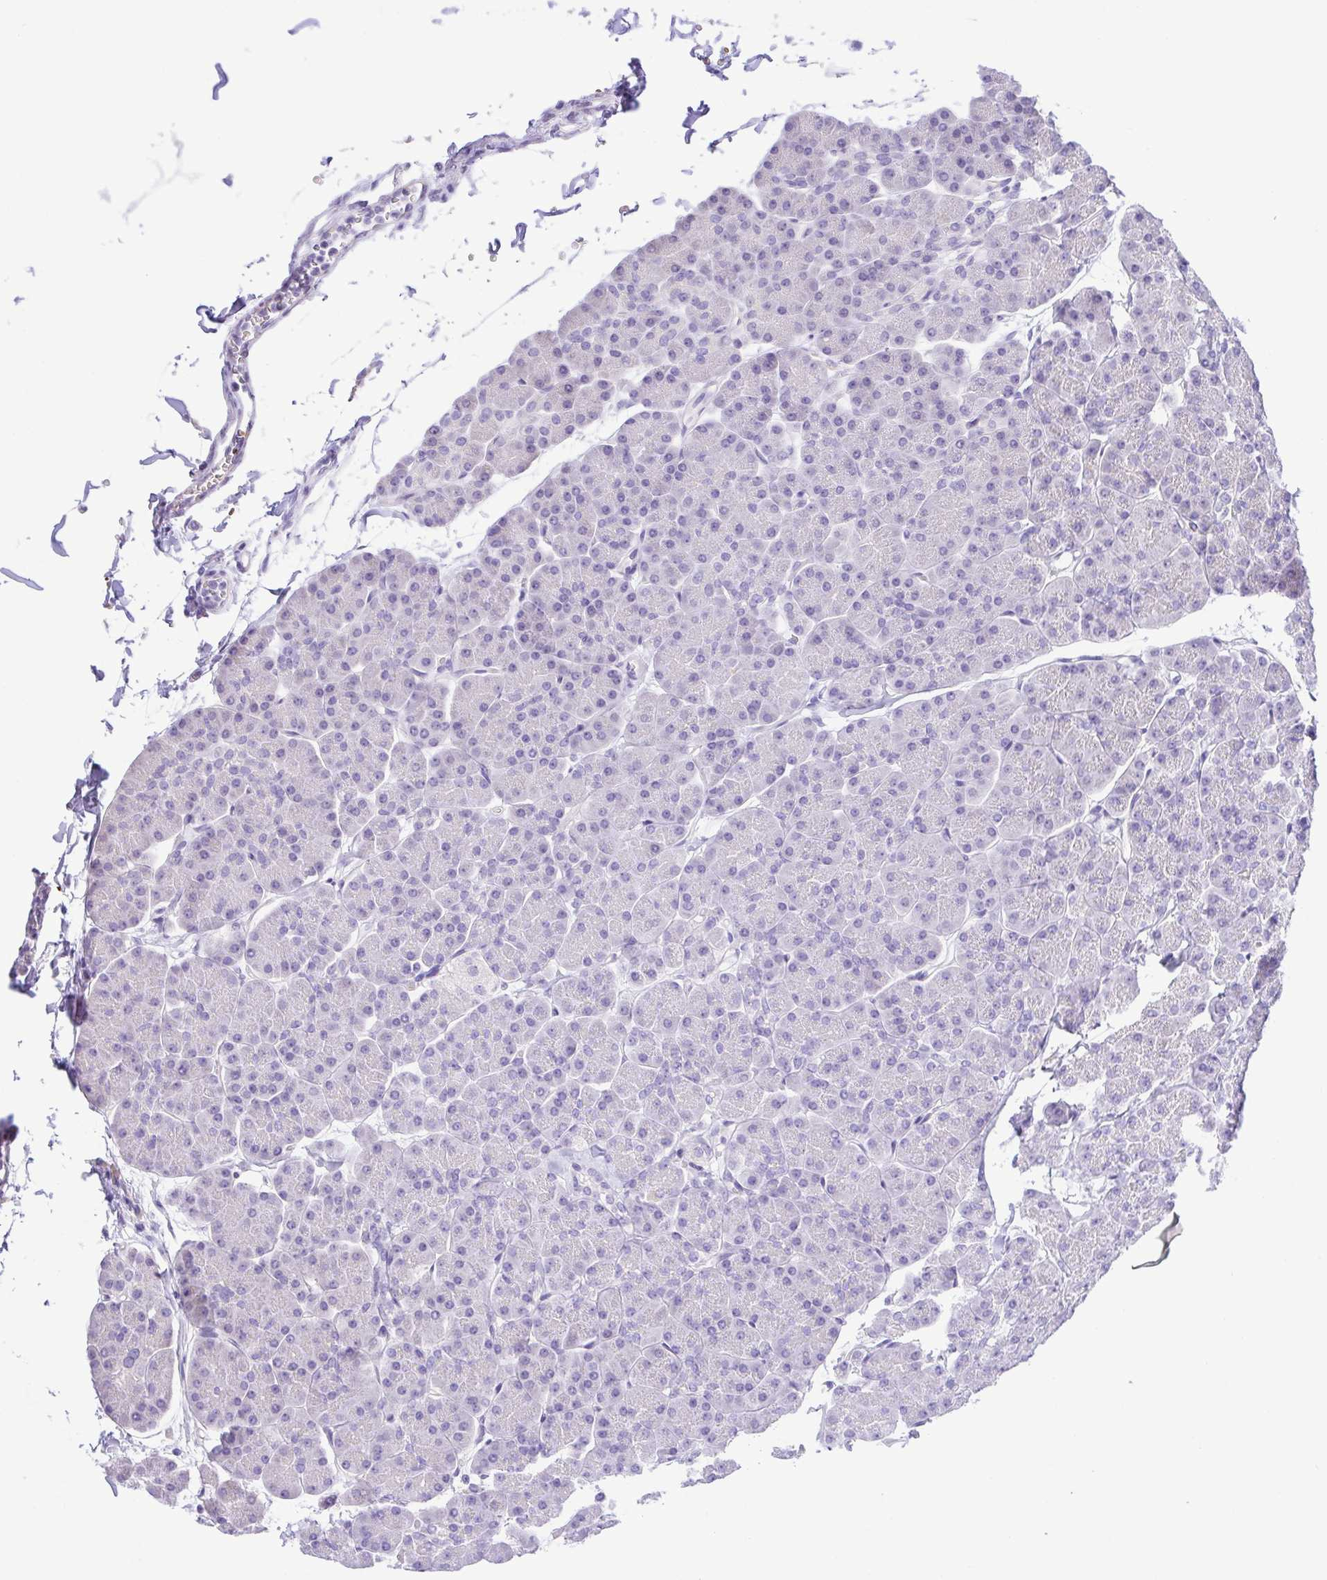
{"staining": {"intensity": "negative", "quantity": "none", "location": "none"}, "tissue": "pancreas", "cell_type": "Exocrine glandular cells", "image_type": "normal", "snomed": [{"axis": "morphology", "description": "Normal tissue, NOS"}, {"axis": "topography", "description": "Pancreas"}, {"axis": "topography", "description": "Peripheral nerve tissue"}], "caption": "An image of human pancreas is negative for staining in exocrine glandular cells. The staining is performed using DAB (3,3'-diaminobenzidine) brown chromogen with nuclei counter-stained in using hematoxylin.", "gene": "EPB42", "patient": {"sex": "male", "age": 54}}